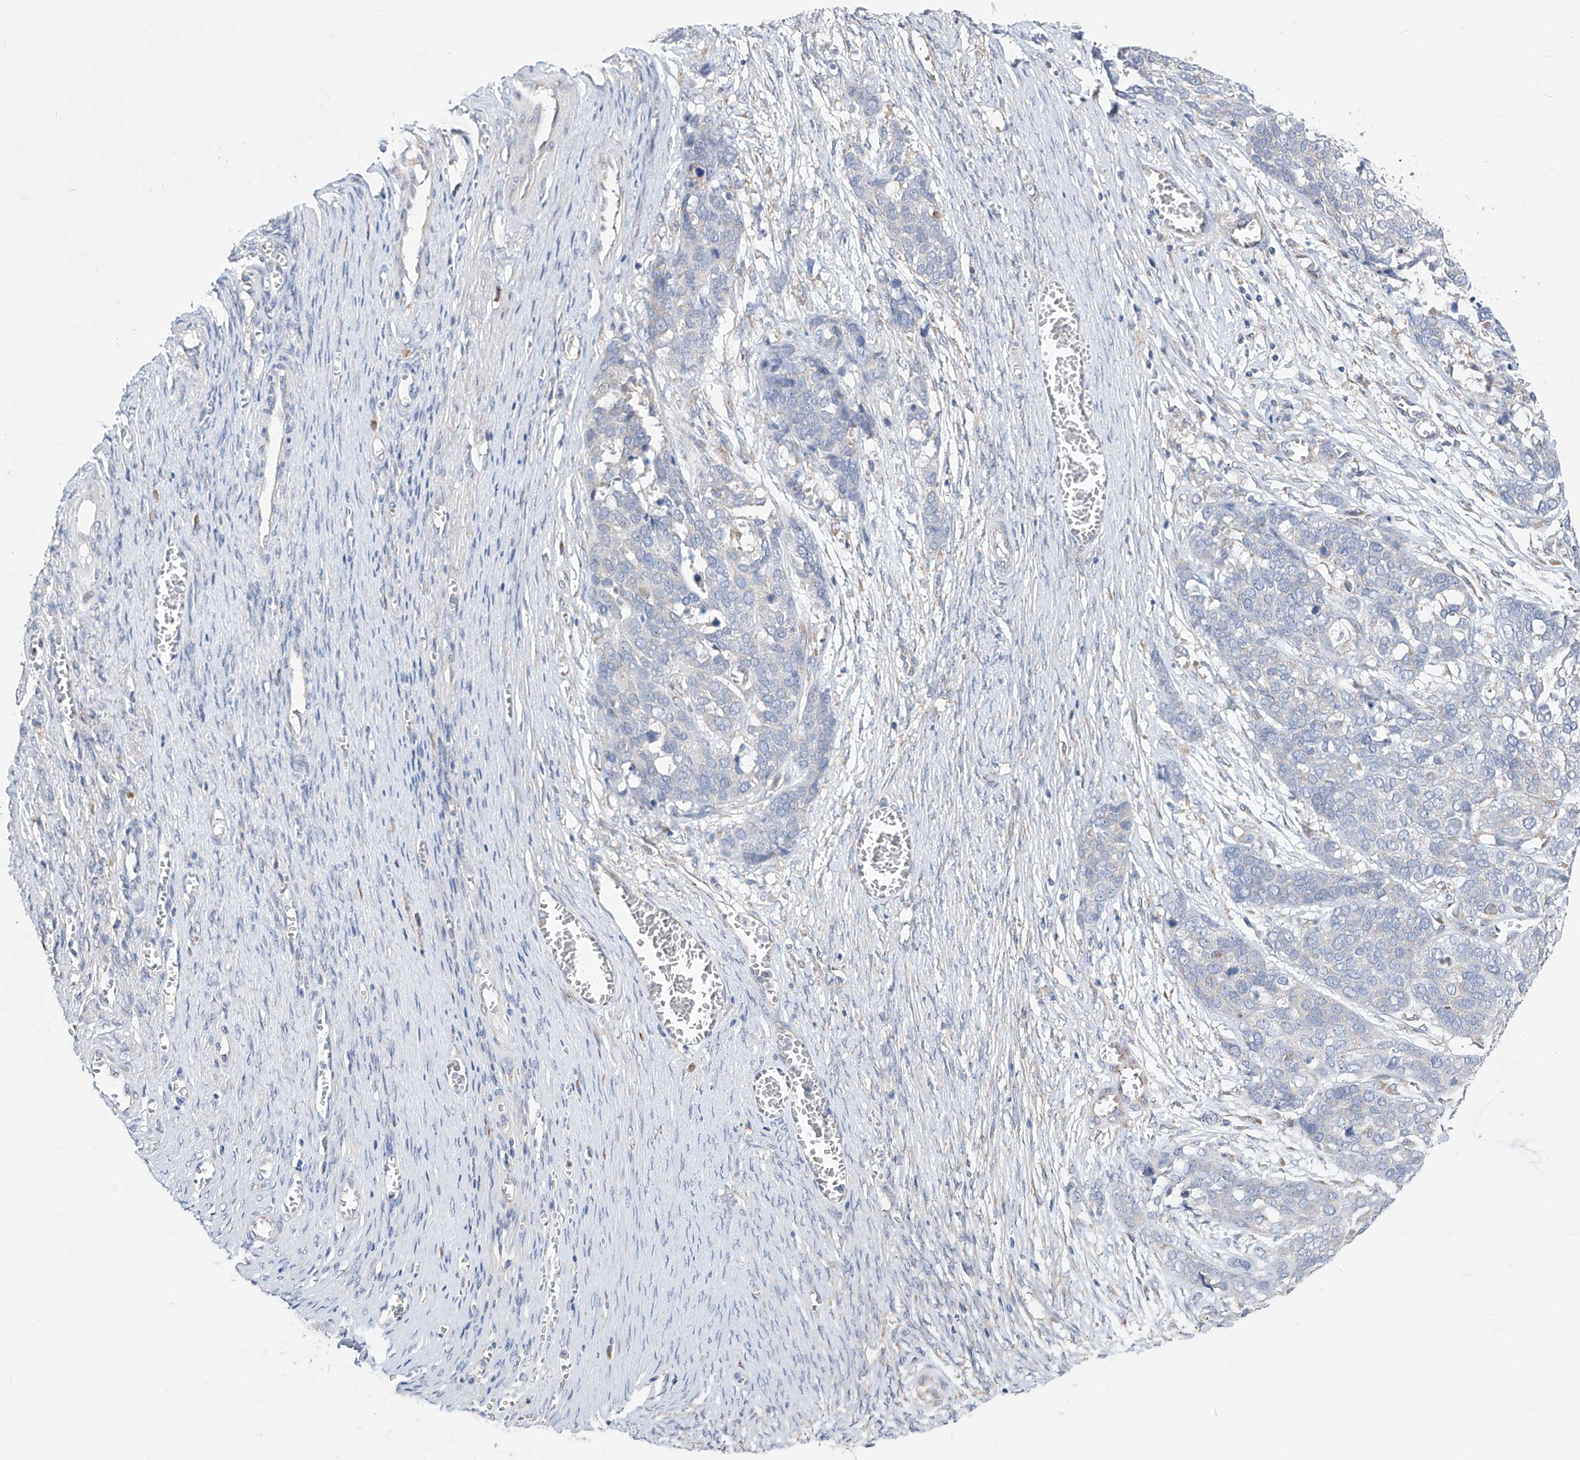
{"staining": {"intensity": "negative", "quantity": "none", "location": "none"}, "tissue": "ovarian cancer", "cell_type": "Tumor cells", "image_type": "cancer", "snomed": [{"axis": "morphology", "description": "Cystadenocarcinoma, serous, NOS"}, {"axis": "topography", "description": "Ovary"}], "caption": "DAB (3,3'-diaminobenzidine) immunohistochemical staining of ovarian serous cystadenocarcinoma reveals no significant positivity in tumor cells.", "gene": "UFL1", "patient": {"sex": "female", "age": 44}}